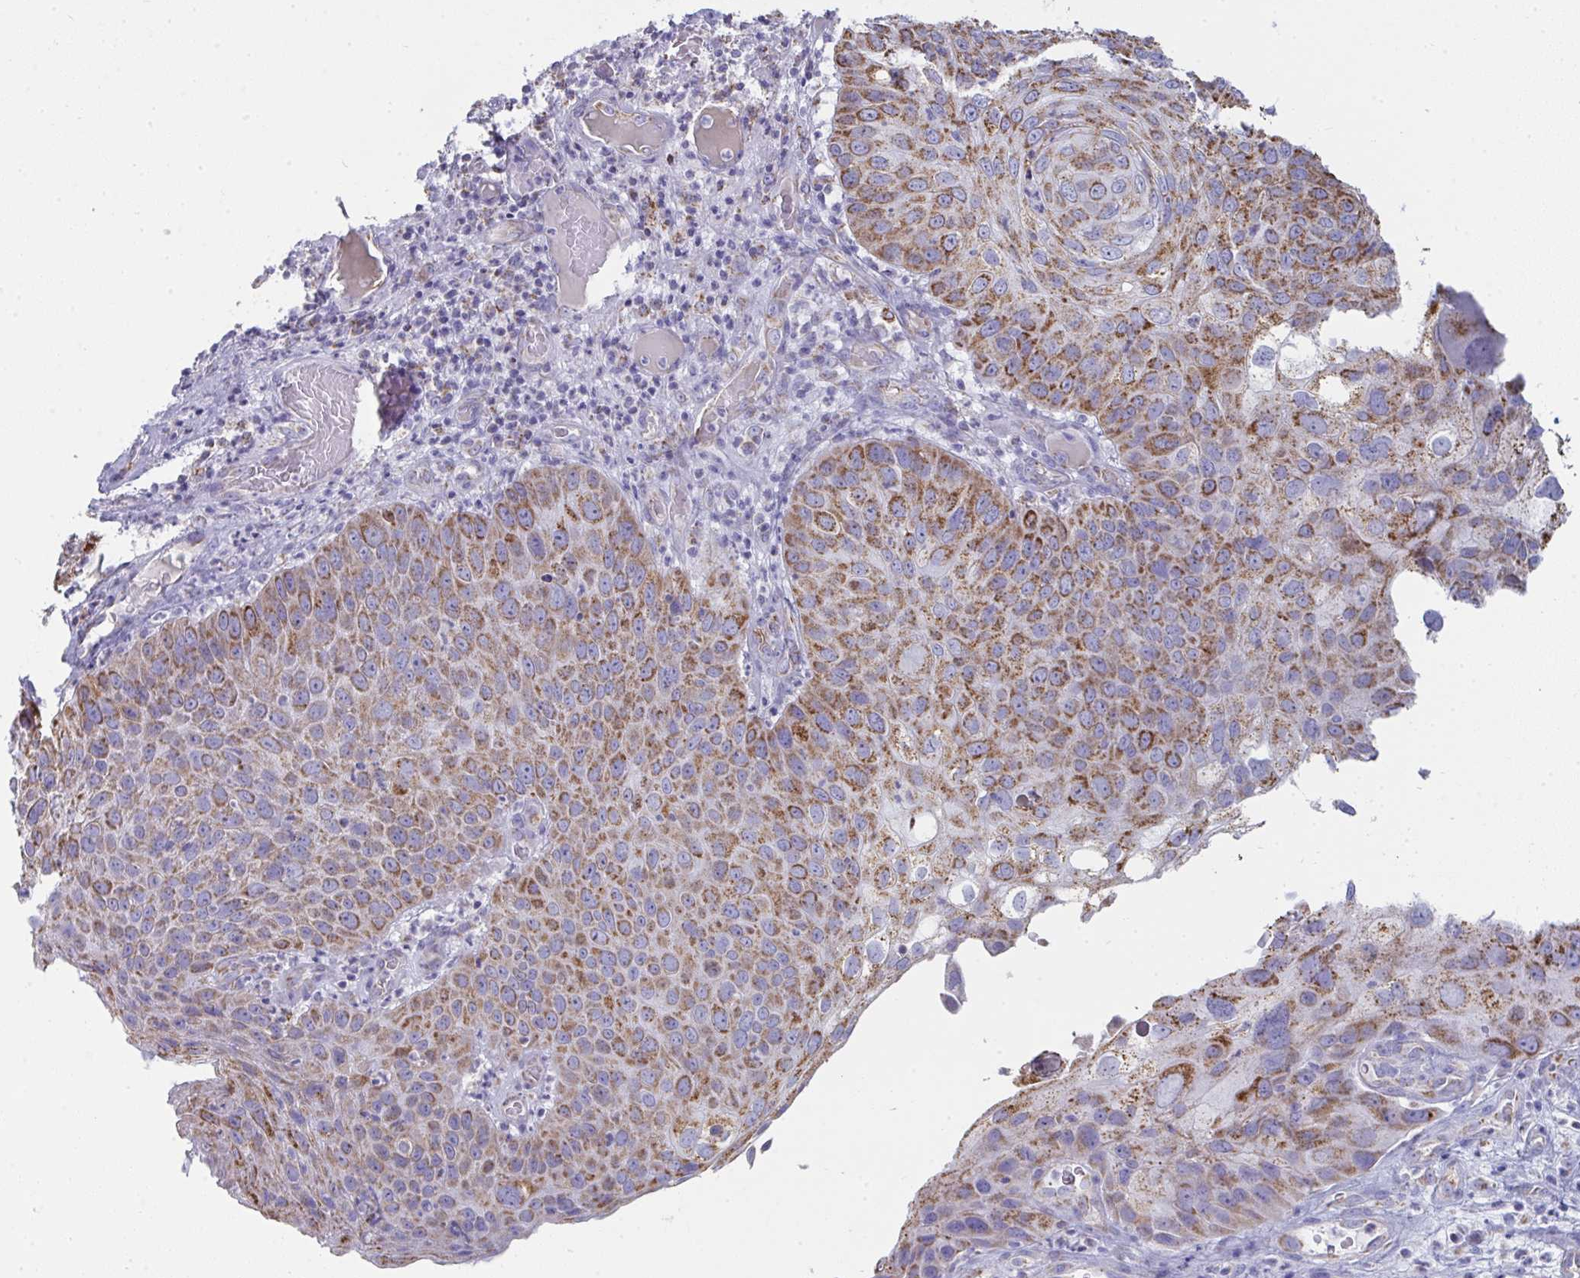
{"staining": {"intensity": "moderate", "quantity": ">75%", "location": "cytoplasmic/membranous"}, "tissue": "skin cancer", "cell_type": "Tumor cells", "image_type": "cancer", "snomed": [{"axis": "morphology", "description": "Squamous cell carcinoma, NOS"}, {"axis": "topography", "description": "Skin"}], "caption": "This is a micrograph of immunohistochemistry staining of squamous cell carcinoma (skin), which shows moderate expression in the cytoplasmic/membranous of tumor cells.", "gene": "AIFM1", "patient": {"sex": "male", "age": 87}}